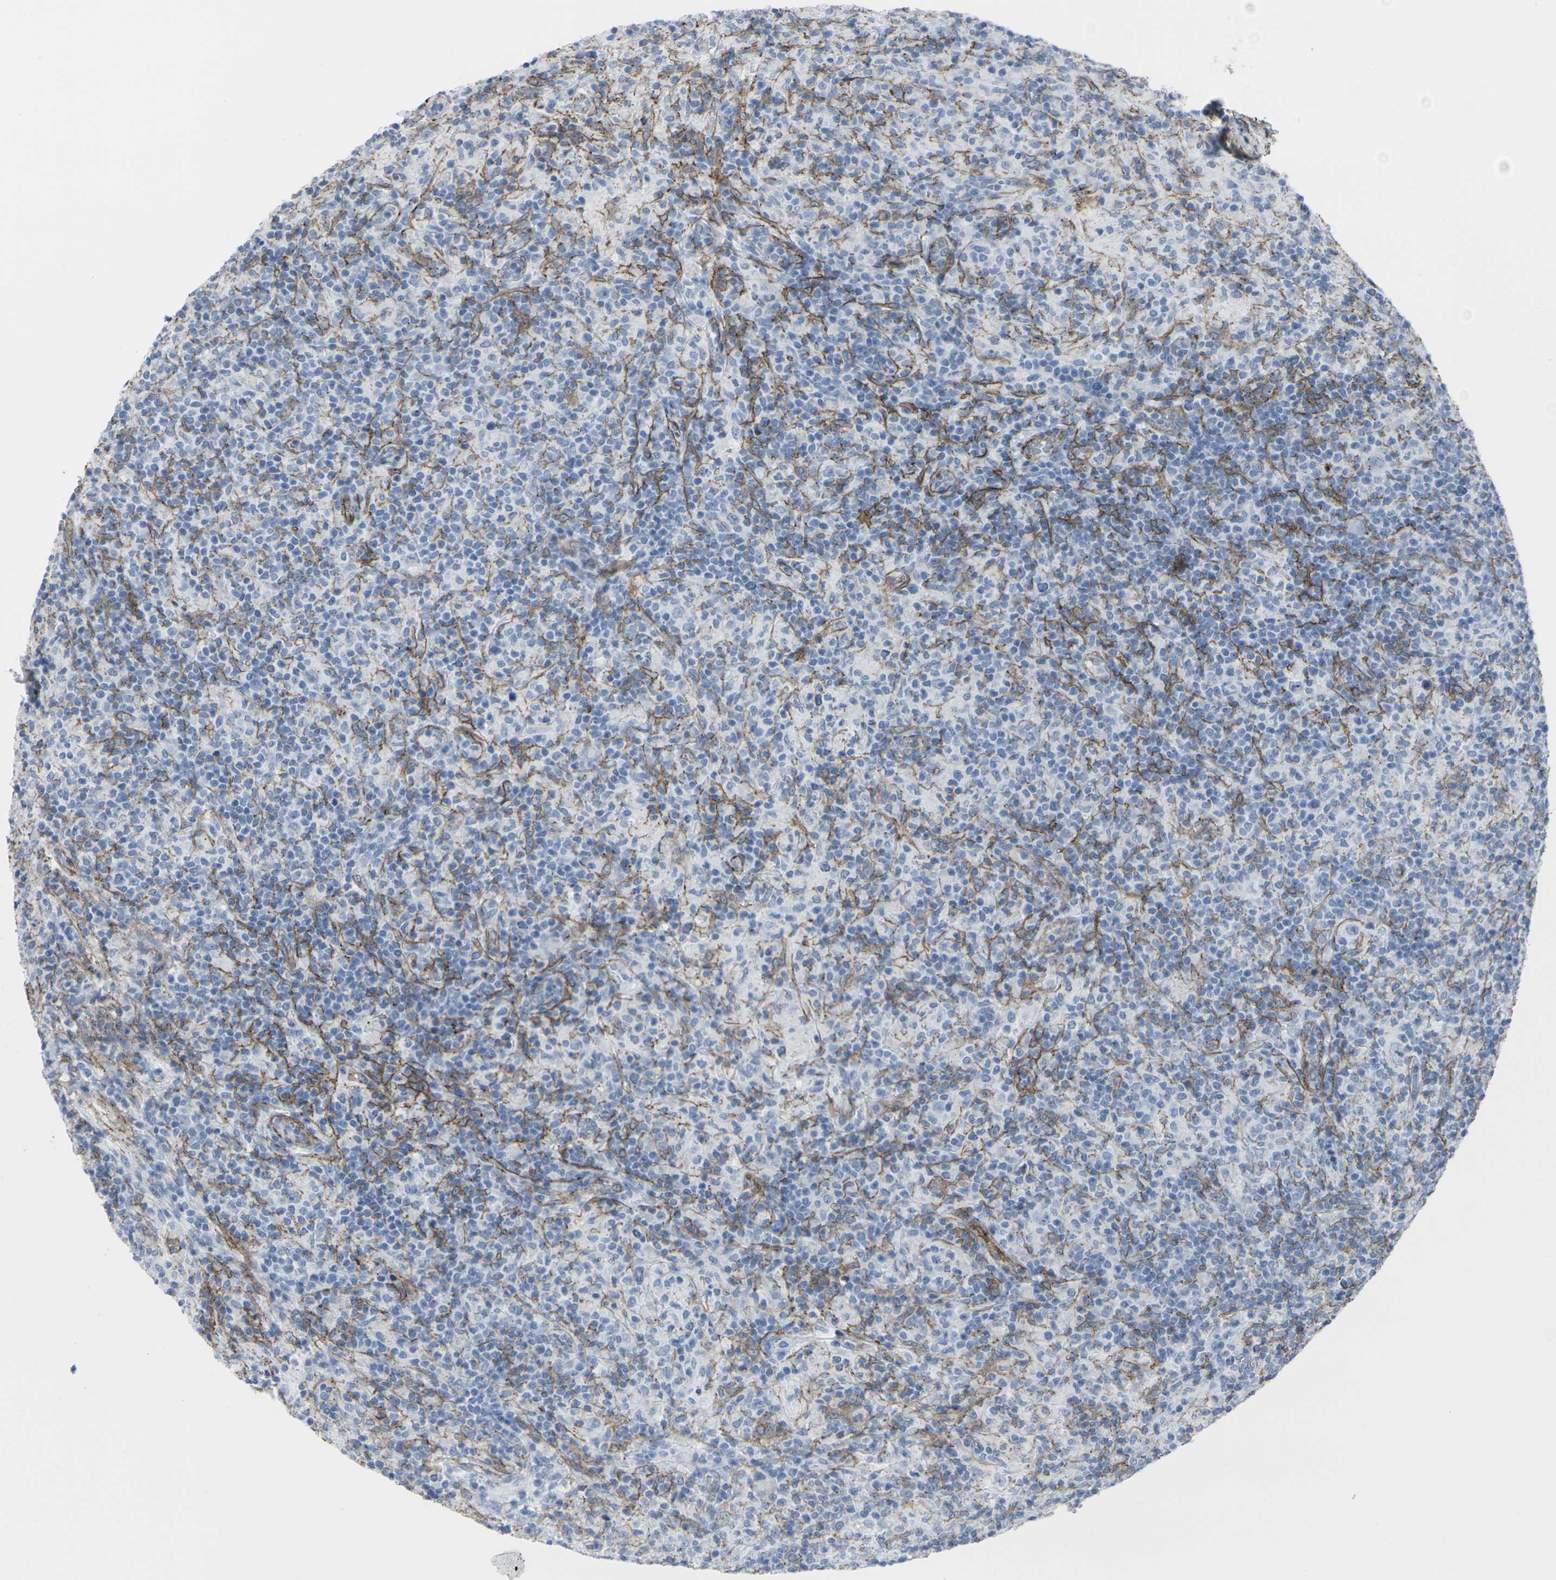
{"staining": {"intensity": "negative", "quantity": "none", "location": "none"}, "tissue": "lymphoma", "cell_type": "Tumor cells", "image_type": "cancer", "snomed": [{"axis": "morphology", "description": "Hodgkin's disease, NOS"}, {"axis": "topography", "description": "Lymph node"}], "caption": "This is an immunohistochemistry (IHC) image of human Hodgkin's disease. There is no staining in tumor cells.", "gene": "CDH11", "patient": {"sex": "male", "age": 70}}